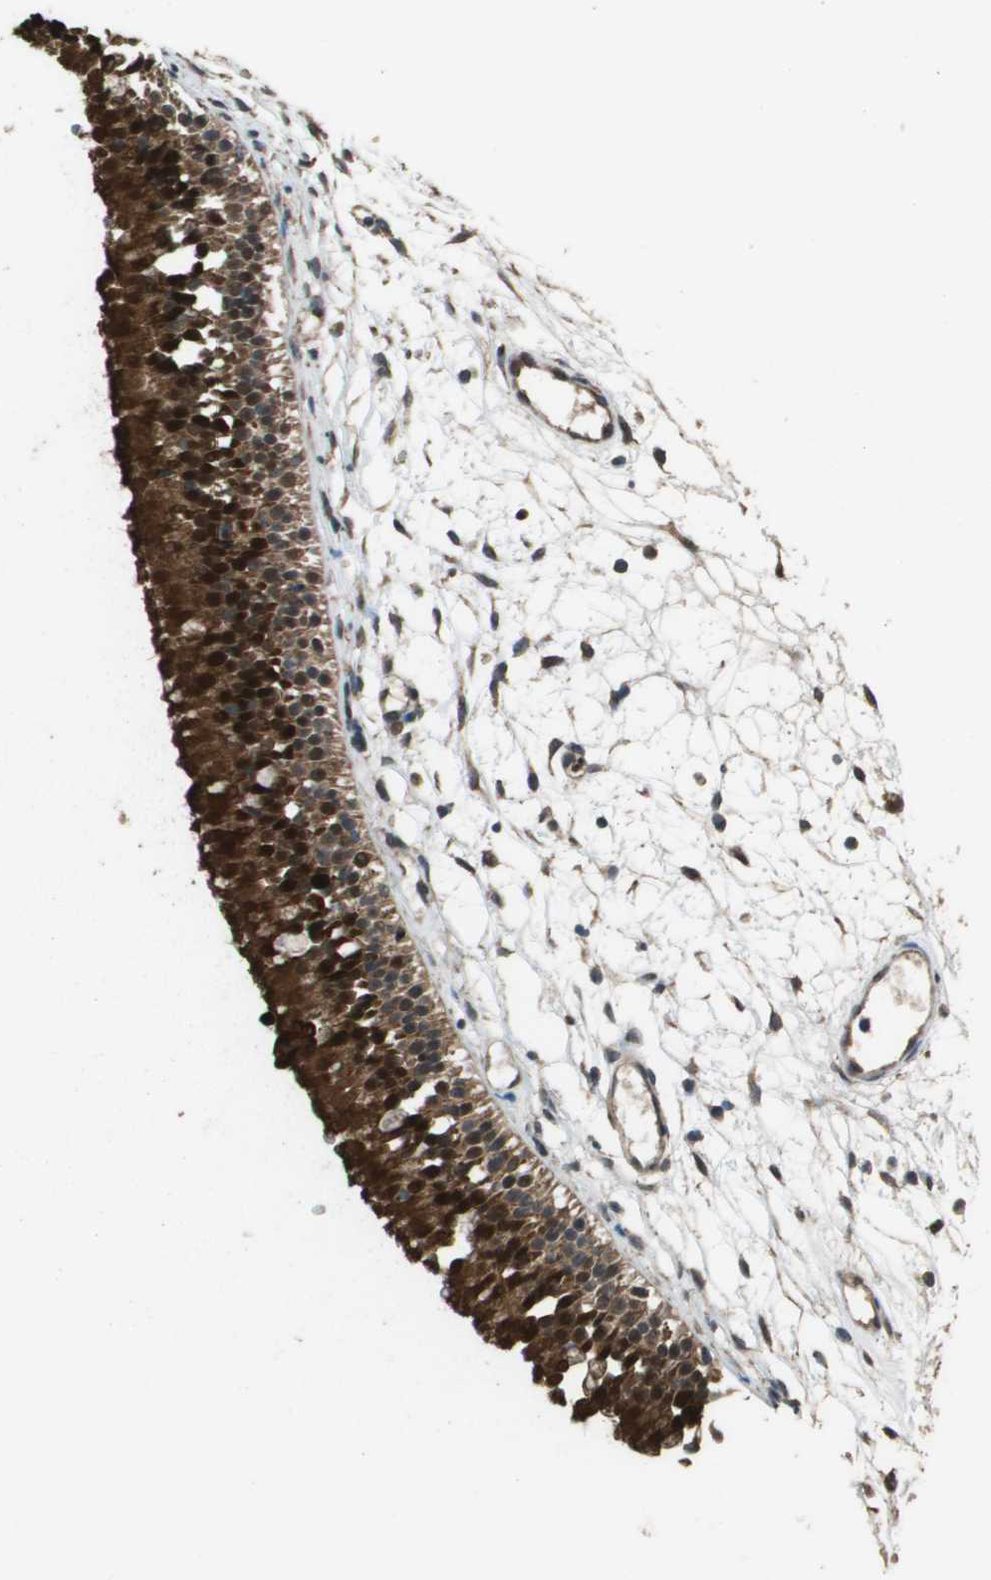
{"staining": {"intensity": "strong", "quantity": ">75%", "location": "cytoplasmic/membranous,nuclear"}, "tissue": "nasopharynx", "cell_type": "Respiratory epithelial cells", "image_type": "normal", "snomed": [{"axis": "morphology", "description": "Normal tissue, NOS"}, {"axis": "topography", "description": "Nasopharynx"}], "caption": "The immunohistochemical stain shows strong cytoplasmic/membranous,nuclear positivity in respiratory epithelial cells of normal nasopharynx.", "gene": "FIG4", "patient": {"sex": "female", "age": 54}}